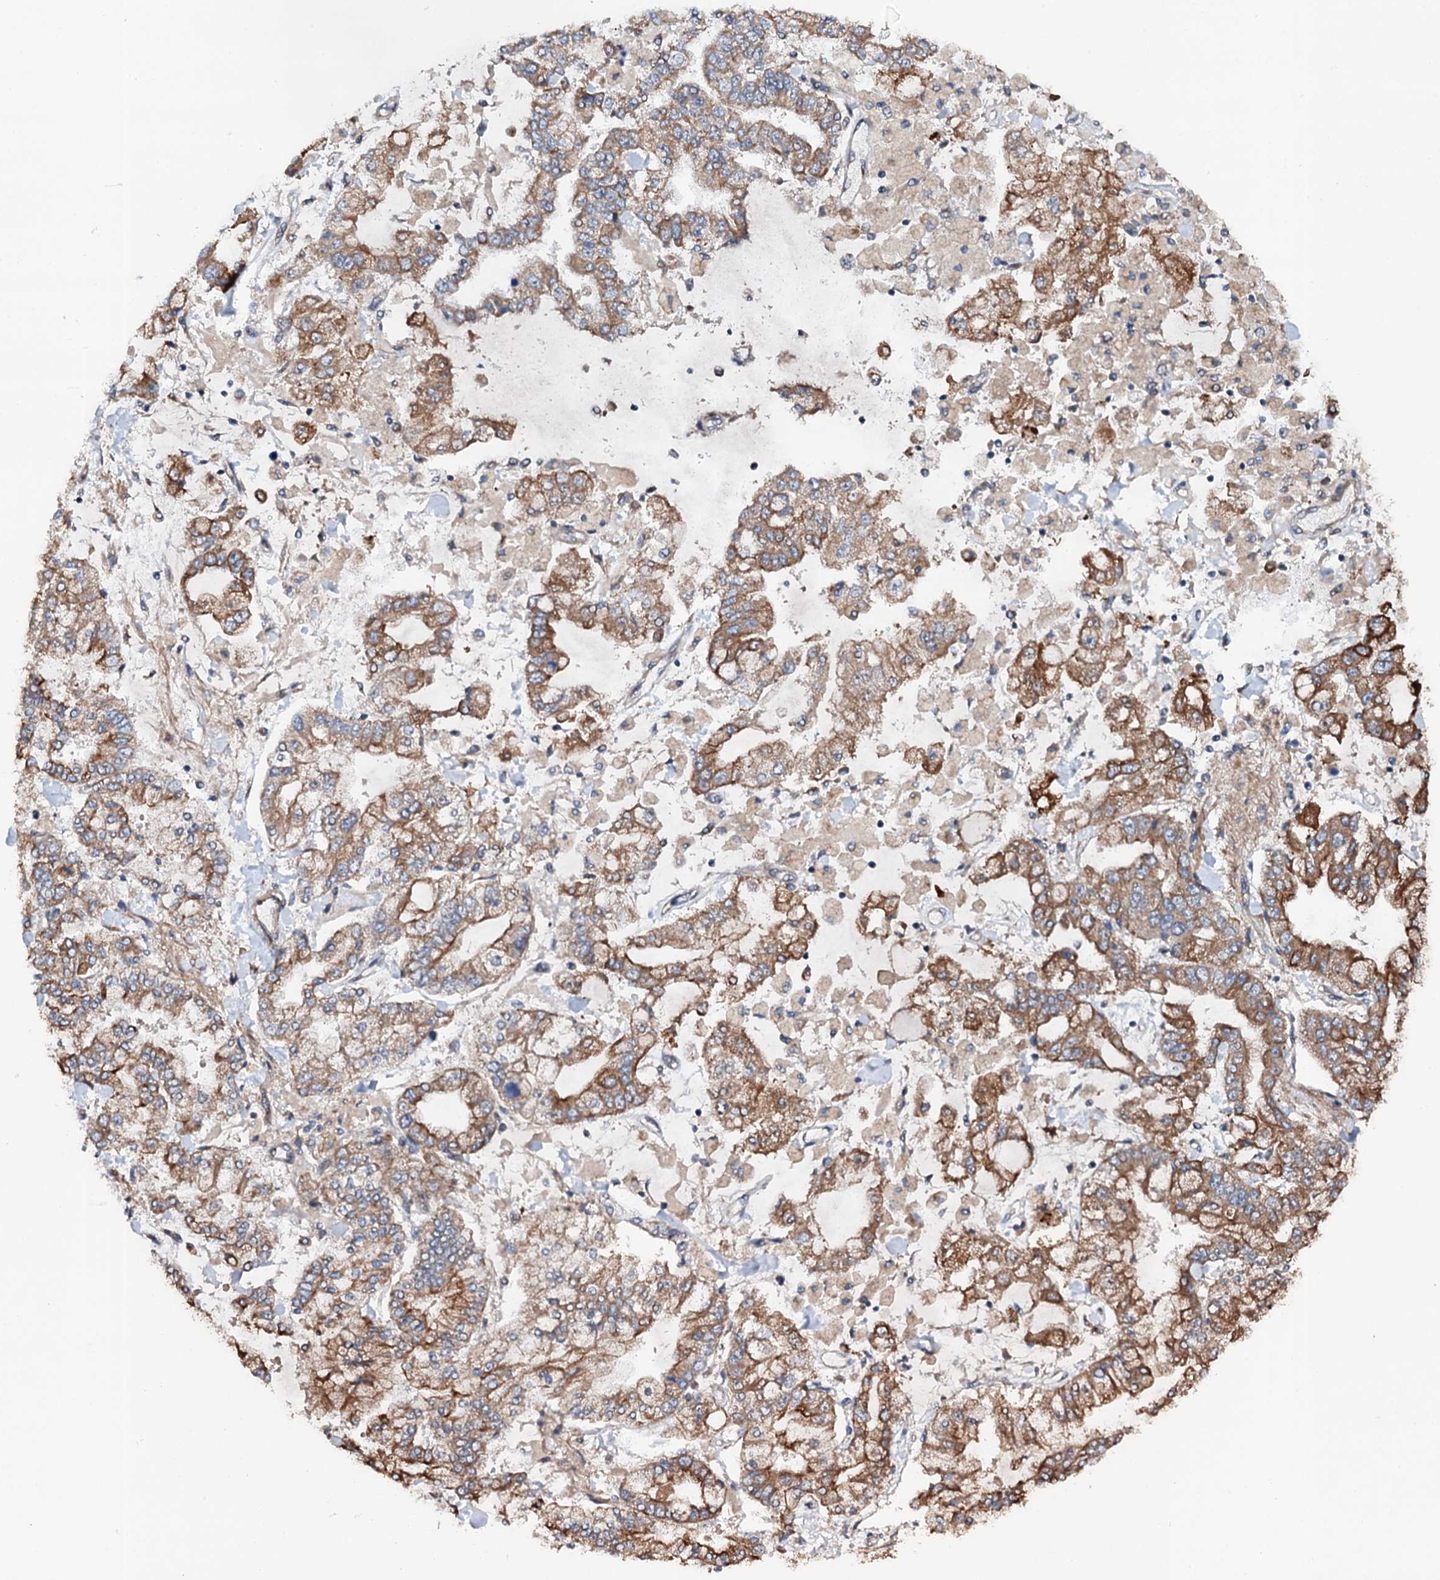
{"staining": {"intensity": "moderate", "quantity": ">75%", "location": "cytoplasmic/membranous"}, "tissue": "stomach cancer", "cell_type": "Tumor cells", "image_type": "cancer", "snomed": [{"axis": "morphology", "description": "Normal tissue, NOS"}, {"axis": "morphology", "description": "Adenocarcinoma, NOS"}, {"axis": "topography", "description": "Stomach, upper"}, {"axis": "topography", "description": "Stomach"}], "caption": "Immunohistochemical staining of stomach cancer (adenocarcinoma) exhibits moderate cytoplasmic/membranous protein staining in approximately >75% of tumor cells. The protein of interest is shown in brown color, while the nuclei are stained blue.", "gene": "GLCE", "patient": {"sex": "male", "age": 76}}